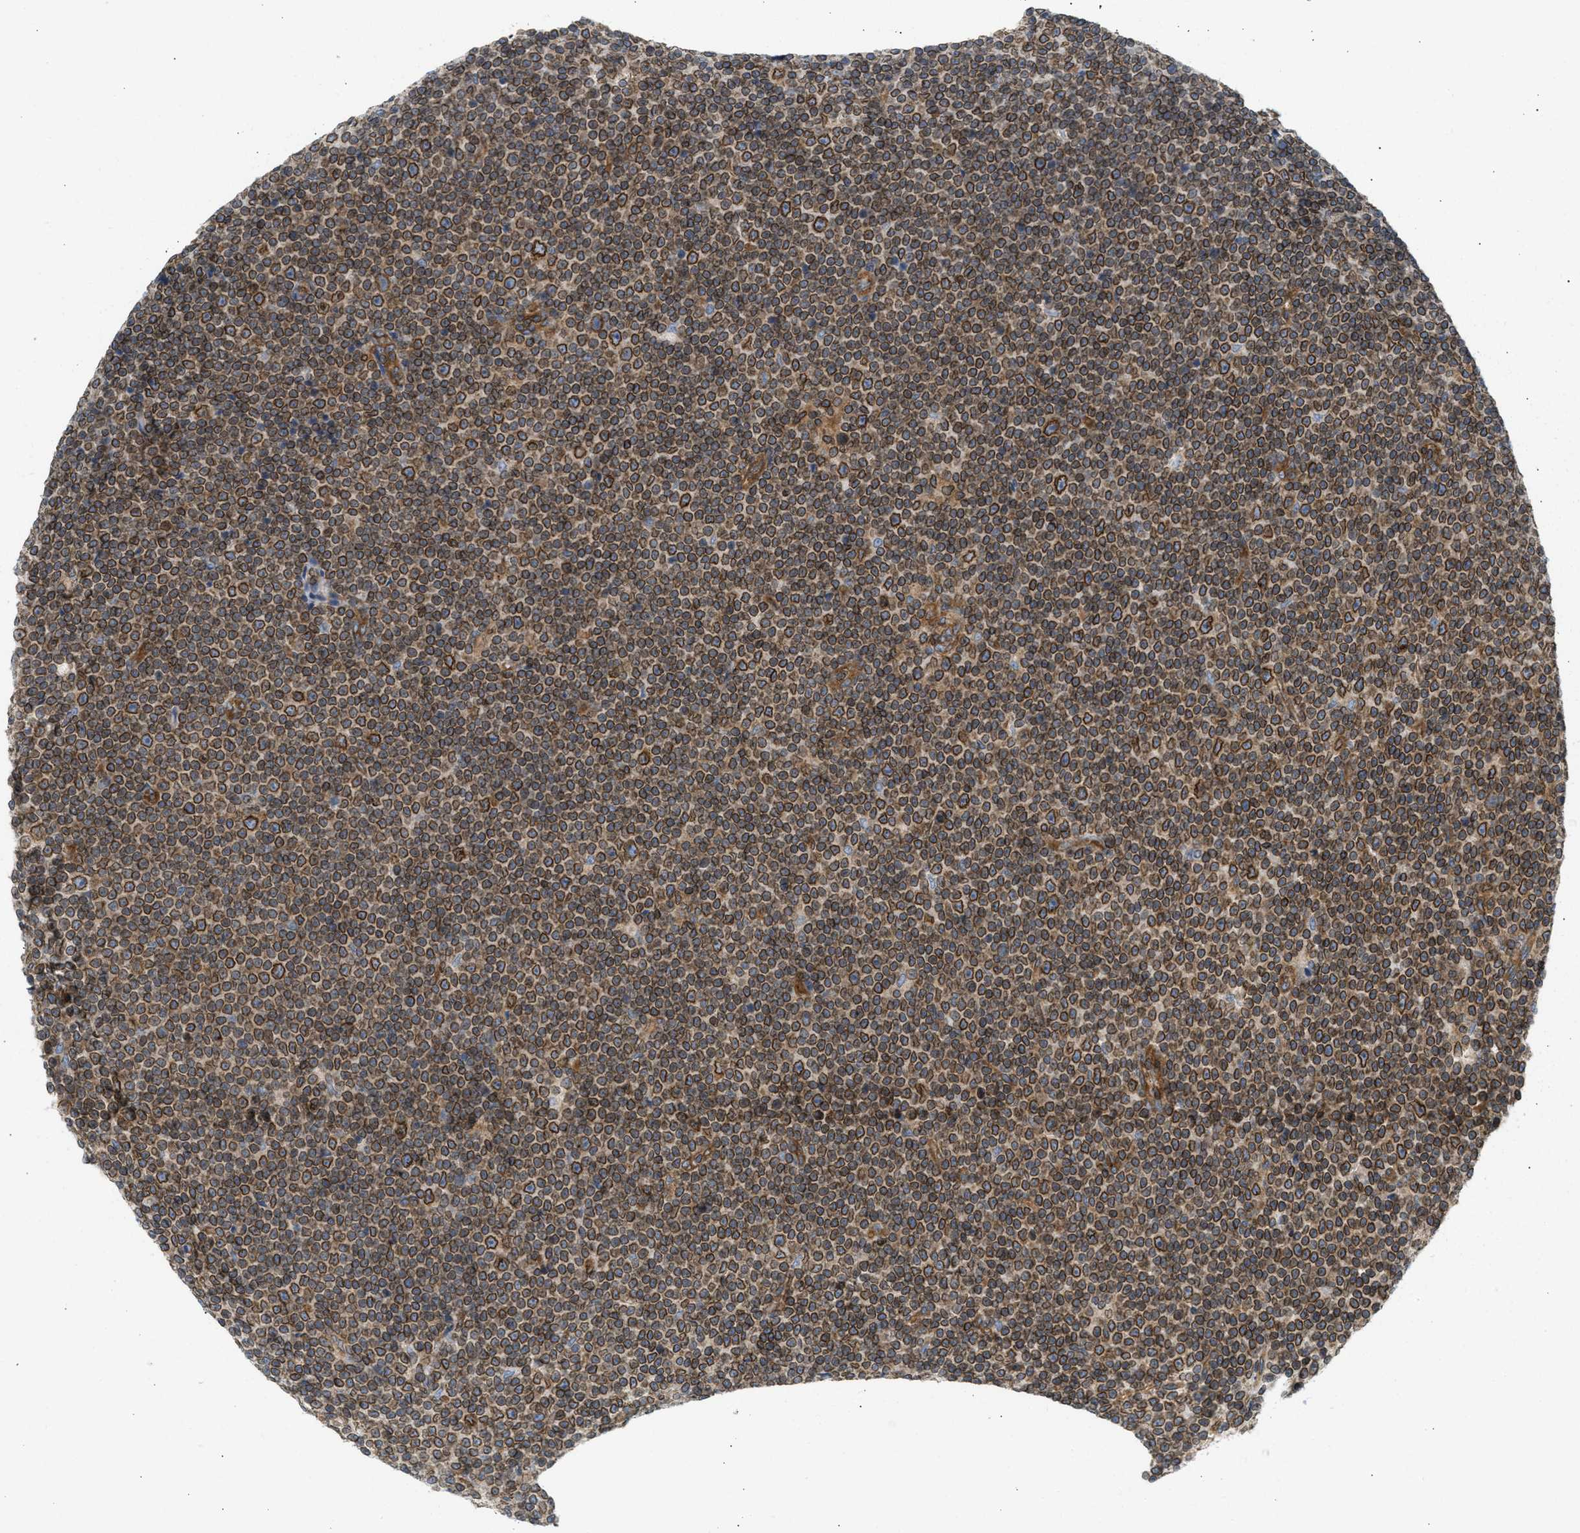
{"staining": {"intensity": "strong", "quantity": ">75%", "location": "cytoplasmic/membranous,nuclear"}, "tissue": "lymphoma", "cell_type": "Tumor cells", "image_type": "cancer", "snomed": [{"axis": "morphology", "description": "Malignant lymphoma, non-Hodgkin's type, Low grade"}, {"axis": "topography", "description": "Lymph node"}], "caption": "Approximately >75% of tumor cells in human lymphoma exhibit strong cytoplasmic/membranous and nuclear protein staining as visualized by brown immunohistochemical staining.", "gene": "STRN", "patient": {"sex": "female", "age": 67}}